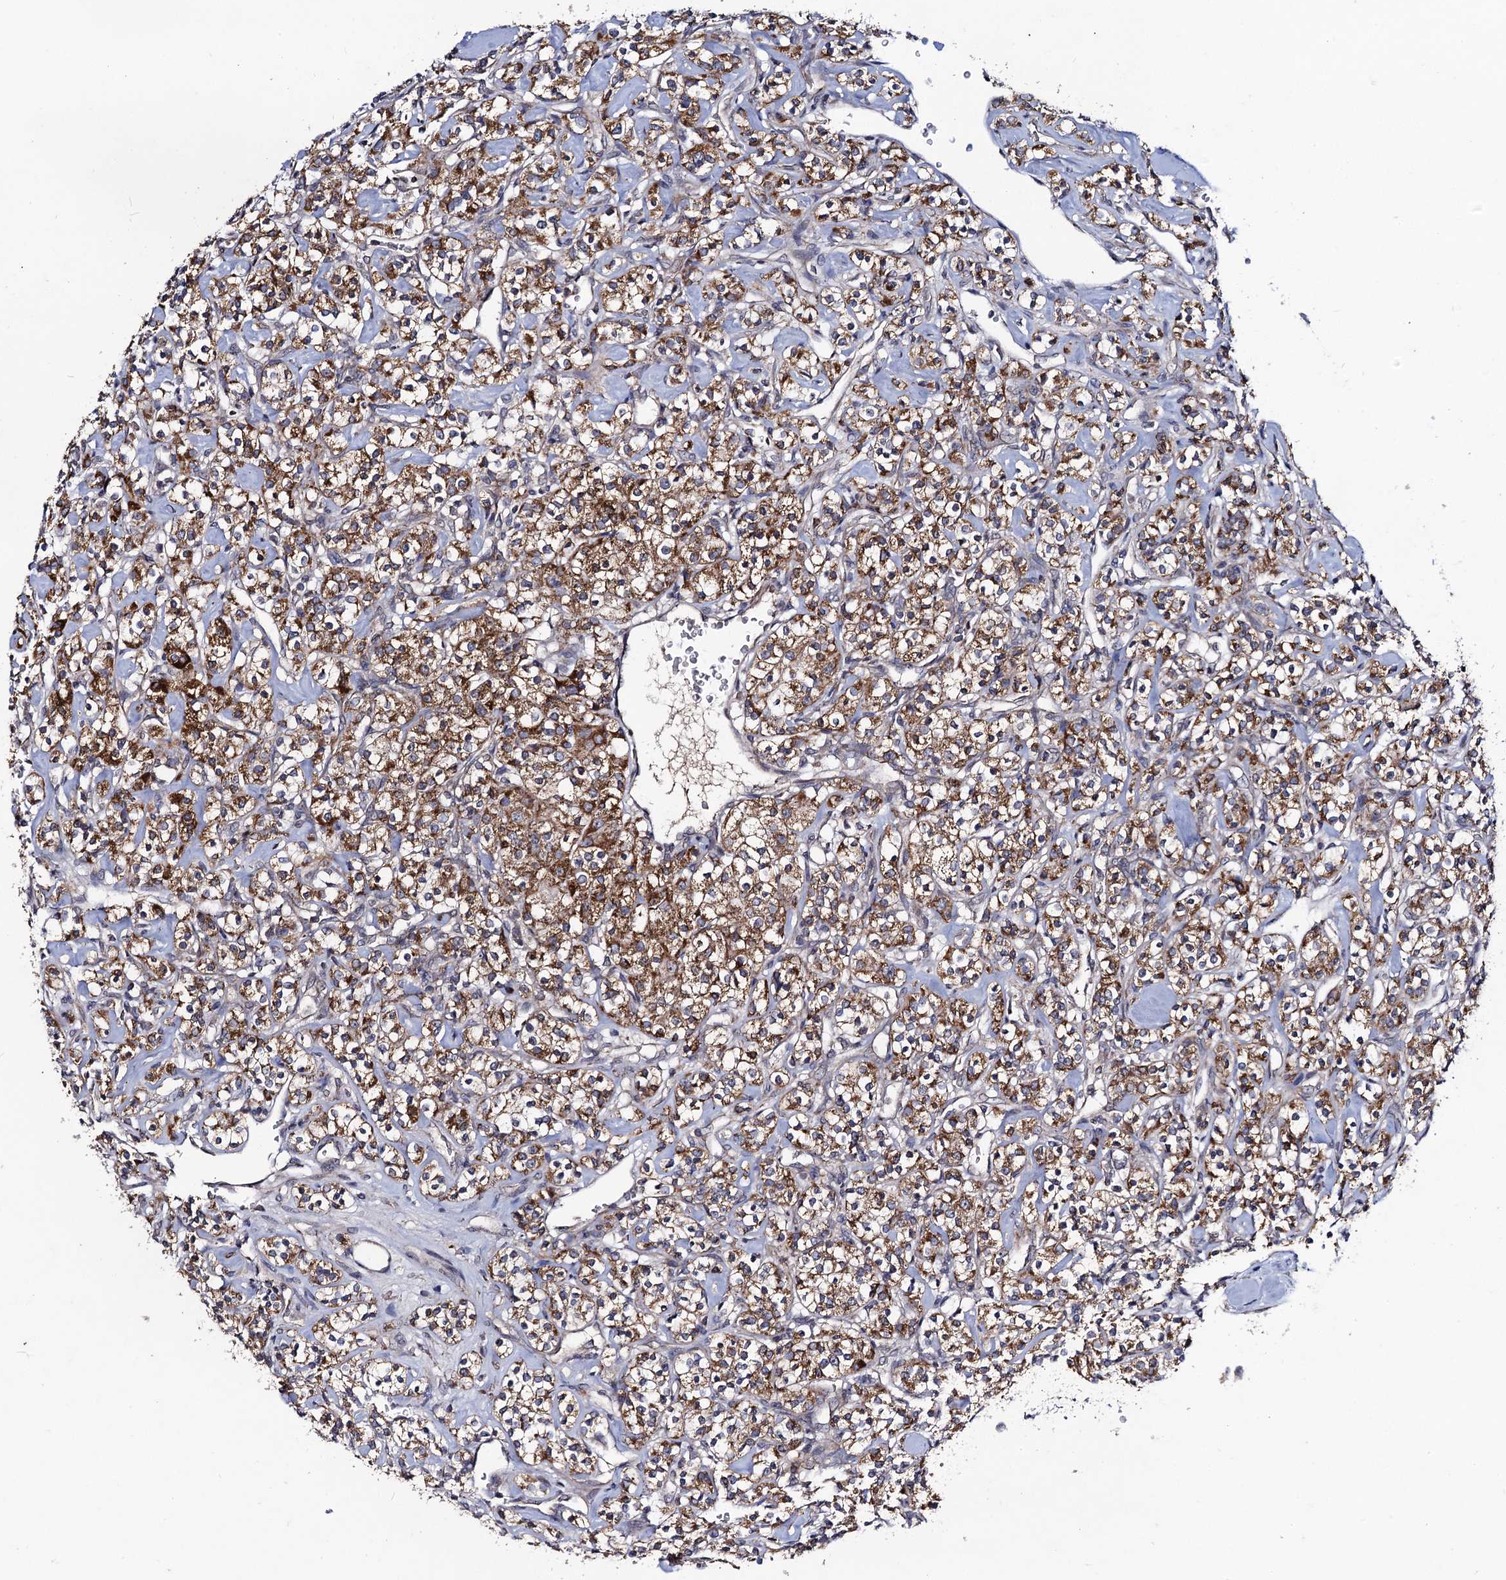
{"staining": {"intensity": "moderate", "quantity": ">75%", "location": "cytoplasmic/membranous"}, "tissue": "renal cancer", "cell_type": "Tumor cells", "image_type": "cancer", "snomed": [{"axis": "morphology", "description": "Adenocarcinoma, NOS"}, {"axis": "topography", "description": "Kidney"}], "caption": "A high-resolution histopathology image shows IHC staining of renal adenocarcinoma, which exhibits moderate cytoplasmic/membranous expression in approximately >75% of tumor cells. The staining is performed using DAB brown chromogen to label protein expression. The nuclei are counter-stained blue using hematoxylin.", "gene": "VPS37D", "patient": {"sex": "male", "age": 77}}